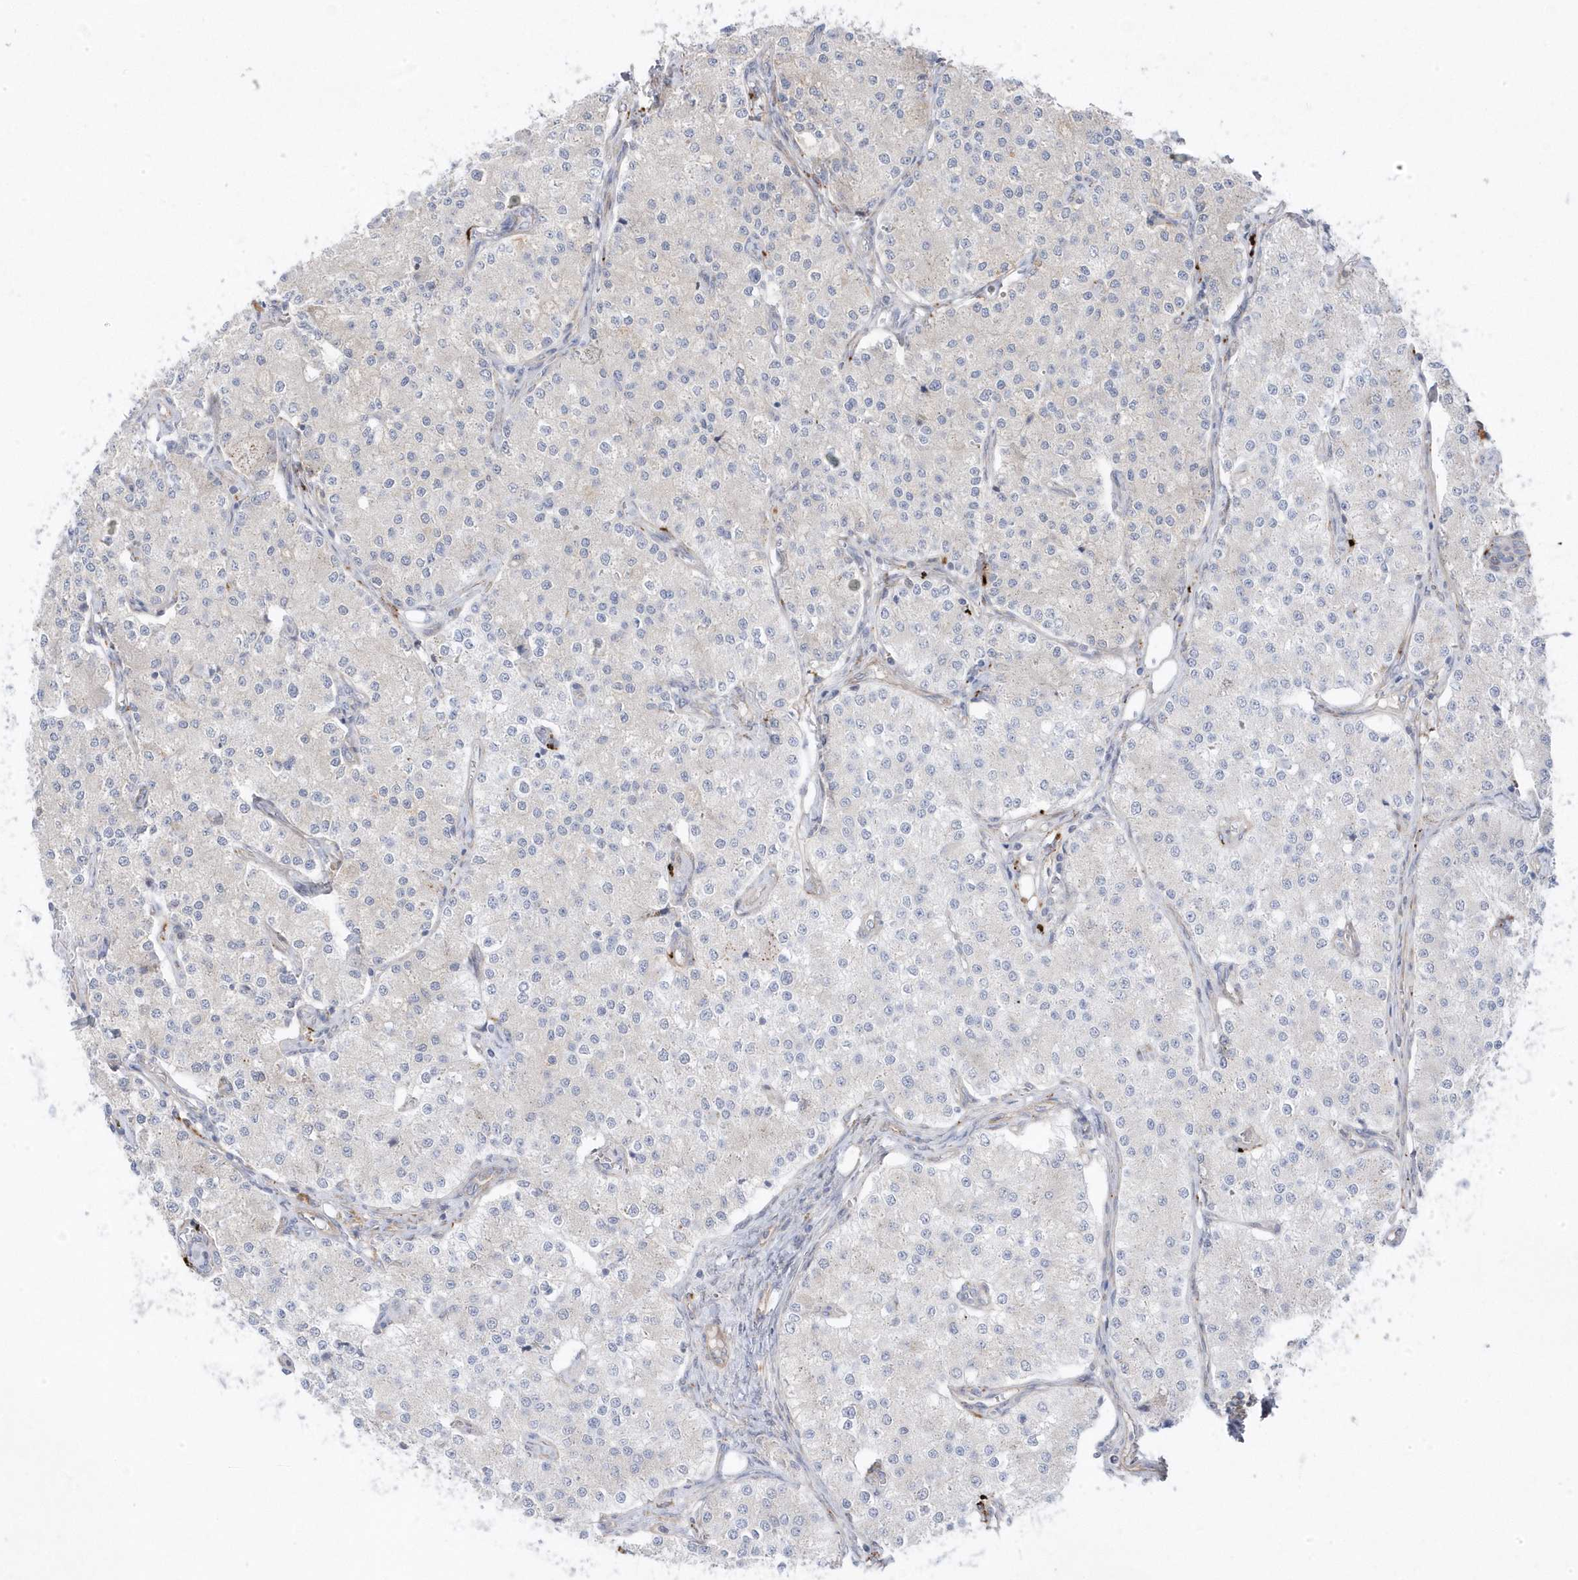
{"staining": {"intensity": "negative", "quantity": "none", "location": "none"}, "tissue": "carcinoid", "cell_type": "Tumor cells", "image_type": "cancer", "snomed": [{"axis": "morphology", "description": "Carcinoid, malignant, NOS"}, {"axis": "topography", "description": "Colon"}], "caption": "This is an immunohistochemistry (IHC) image of malignant carcinoid. There is no expression in tumor cells.", "gene": "ANAPC1", "patient": {"sex": "female", "age": 52}}